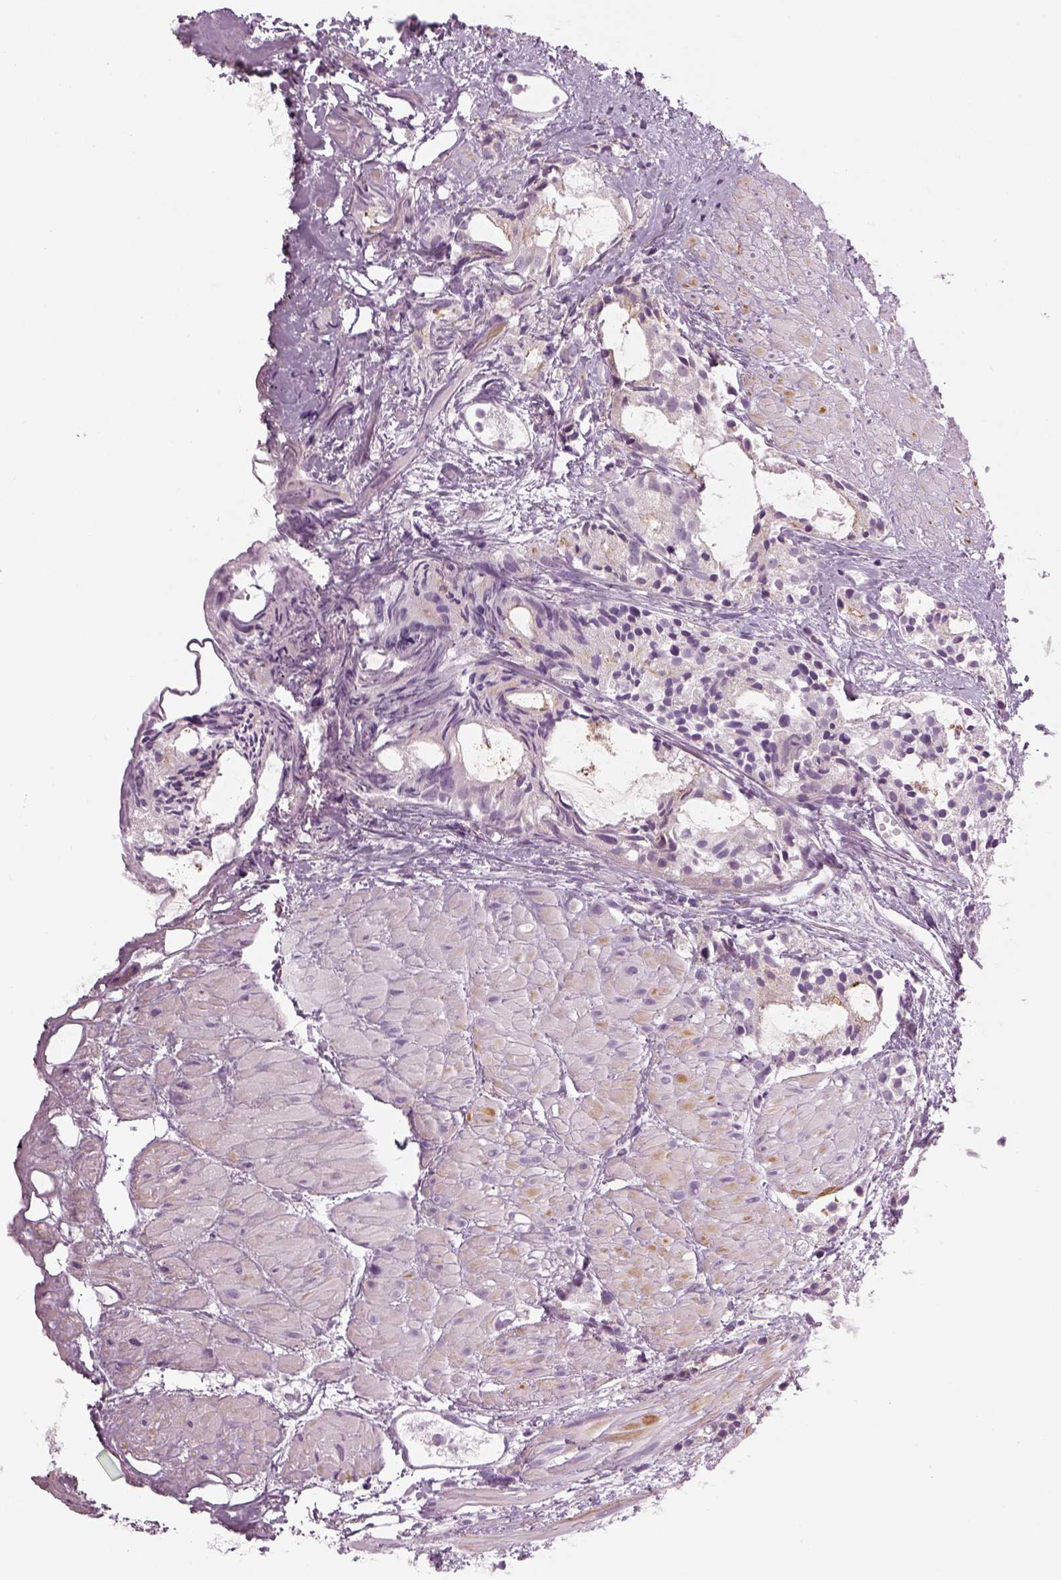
{"staining": {"intensity": "negative", "quantity": "none", "location": "none"}, "tissue": "prostate cancer", "cell_type": "Tumor cells", "image_type": "cancer", "snomed": [{"axis": "morphology", "description": "Adenocarcinoma, High grade"}, {"axis": "topography", "description": "Prostate"}], "caption": "A high-resolution micrograph shows immunohistochemistry staining of prostate cancer, which reveals no significant staining in tumor cells. (DAB (3,3'-diaminobenzidine) IHC visualized using brightfield microscopy, high magnification).", "gene": "LRRIQ3", "patient": {"sex": "male", "age": 79}}